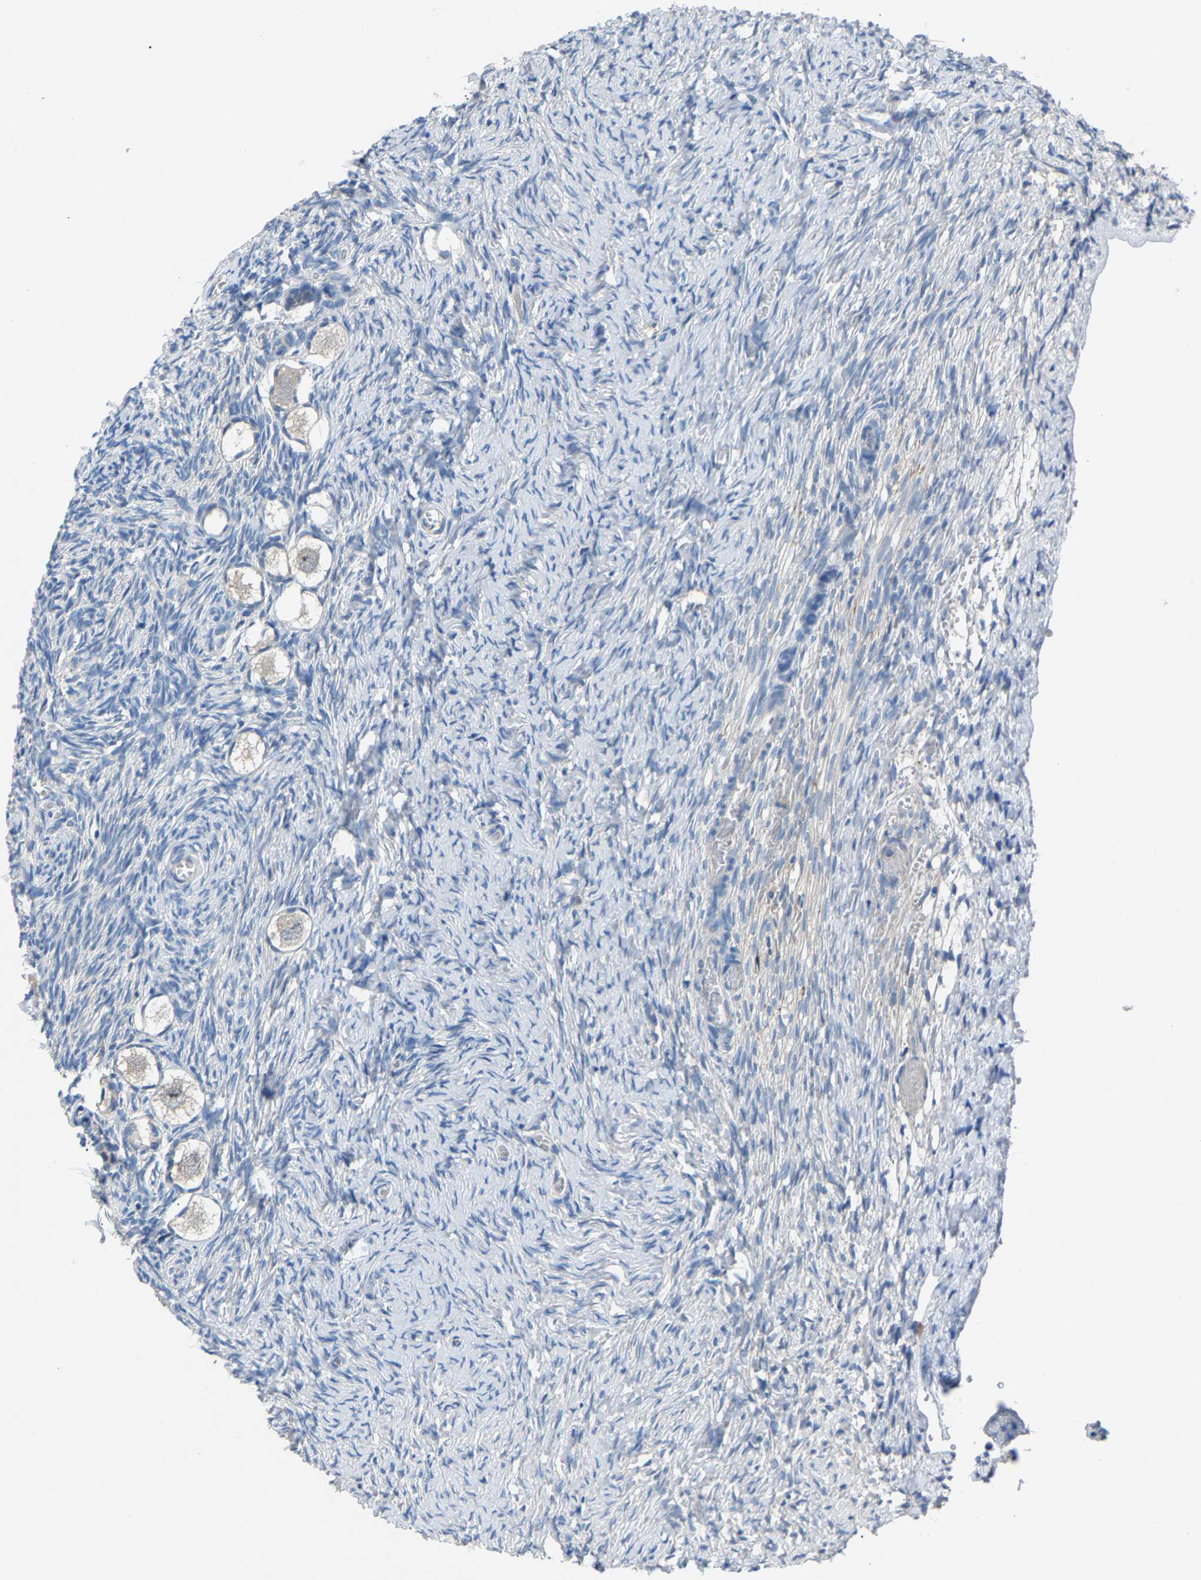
{"staining": {"intensity": "negative", "quantity": "none", "location": "none"}, "tissue": "ovary", "cell_type": "Follicle cells", "image_type": "normal", "snomed": [{"axis": "morphology", "description": "Normal tissue, NOS"}, {"axis": "topography", "description": "Ovary"}], "caption": "Protein analysis of normal ovary demonstrates no significant expression in follicle cells. The staining was performed using DAB to visualize the protein expression in brown, while the nuclei were stained in blue with hematoxylin (Magnification: 20x).", "gene": "DNAAF5", "patient": {"sex": "female", "age": 27}}